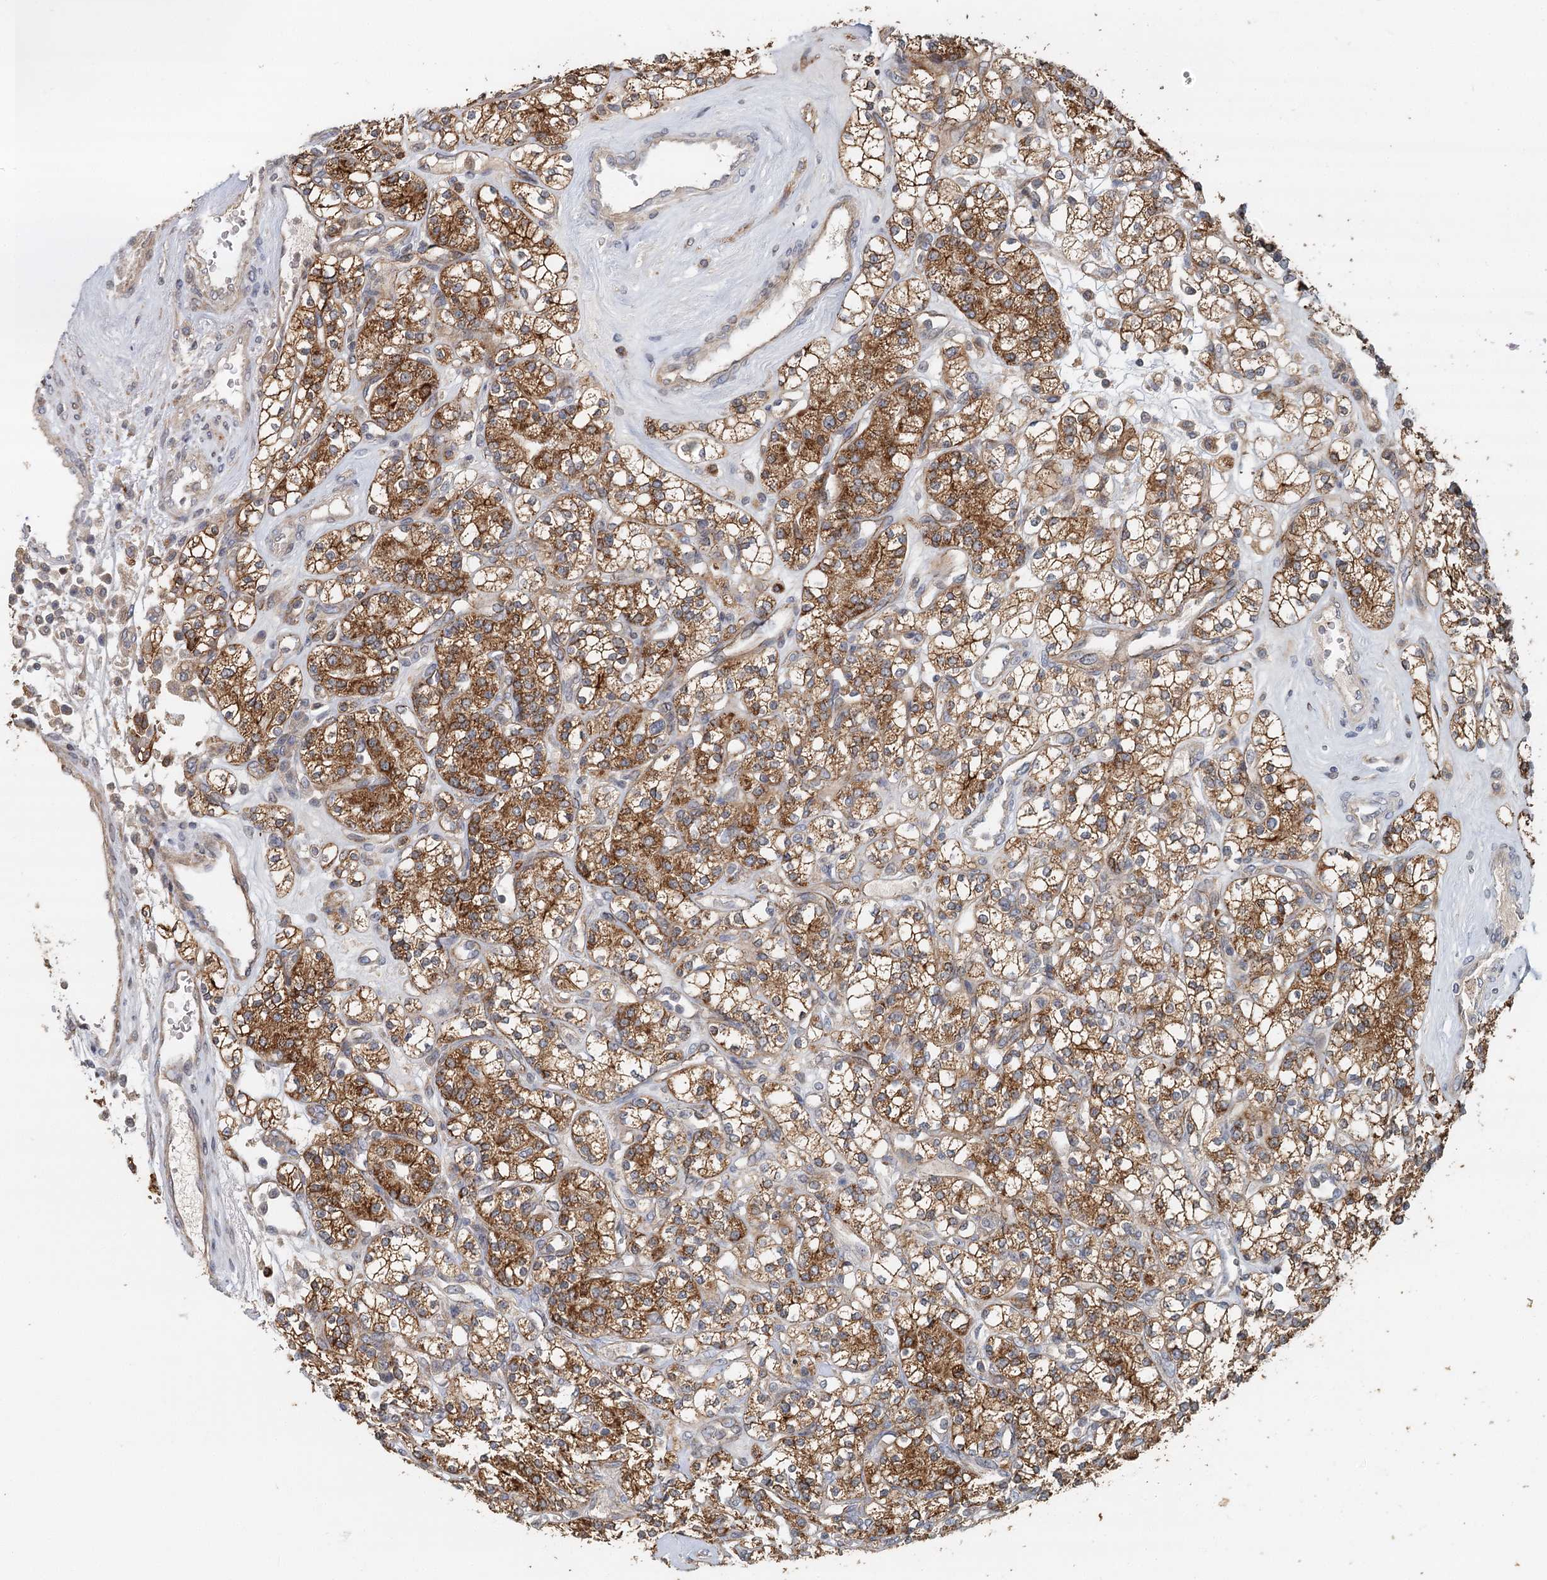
{"staining": {"intensity": "strong", "quantity": ">75%", "location": "cytoplasmic/membranous"}, "tissue": "renal cancer", "cell_type": "Tumor cells", "image_type": "cancer", "snomed": [{"axis": "morphology", "description": "Adenocarcinoma, NOS"}, {"axis": "topography", "description": "Kidney"}], "caption": "Immunohistochemical staining of human renal cancer reveals strong cytoplasmic/membranous protein staining in approximately >75% of tumor cells. (DAB IHC with brightfield microscopy, high magnification).", "gene": "RNF111", "patient": {"sex": "male", "age": 77}}